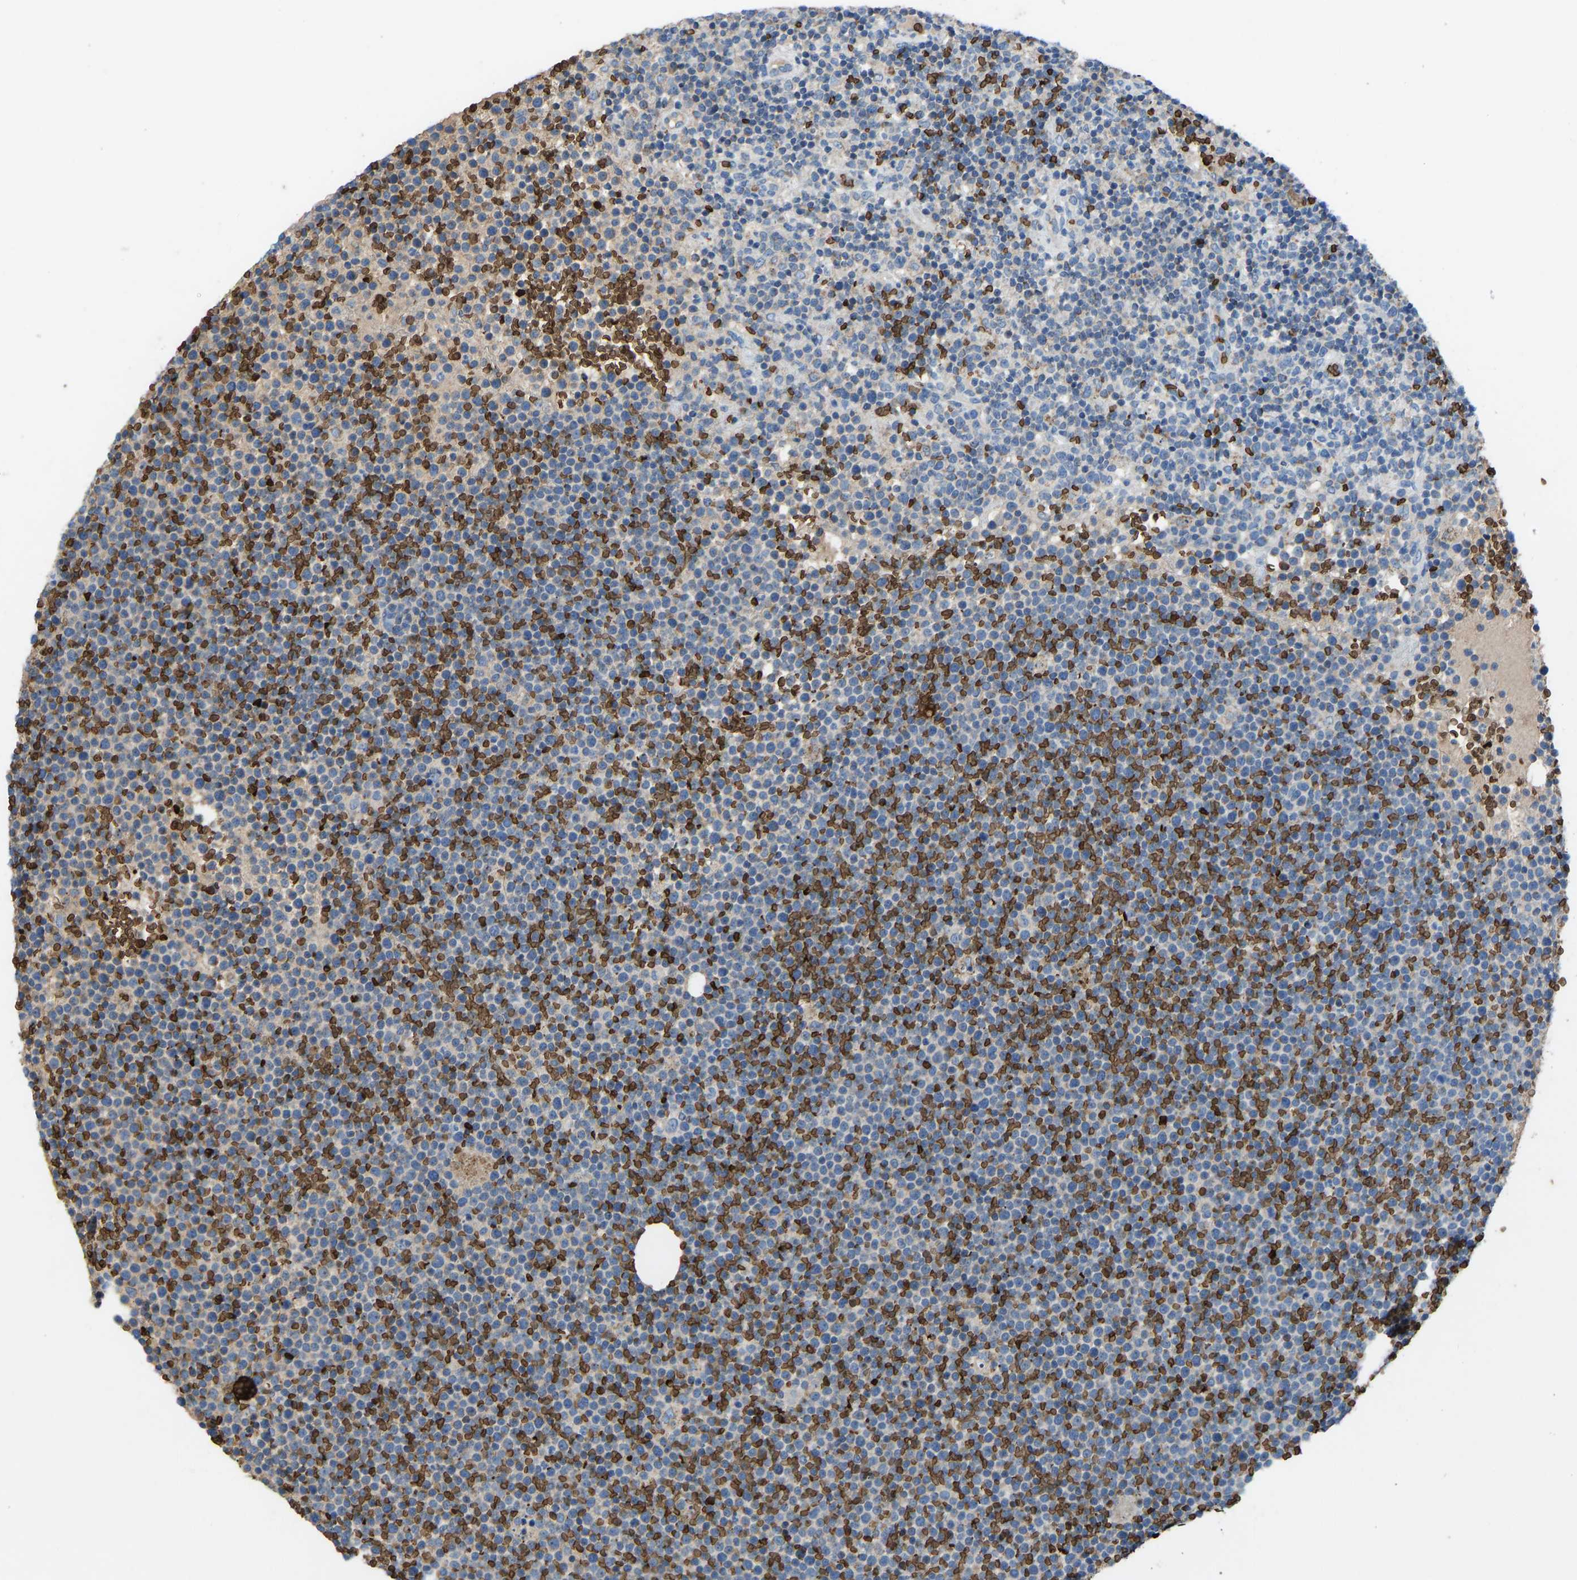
{"staining": {"intensity": "negative", "quantity": "none", "location": "none"}, "tissue": "lymphoma", "cell_type": "Tumor cells", "image_type": "cancer", "snomed": [{"axis": "morphology", "description": "Malignant lymphoma, non-Hodgkin's type, High grade"}, {"axis": "topography", "description": "Lymph node"}], "caption": "The histopathology image shows no significant expression in tumor cells of malignant lymphoma, non-Hodgkin's type (high-grade).", "gene": "PIGS", "patient": {"sex": "male", "age": 61}}